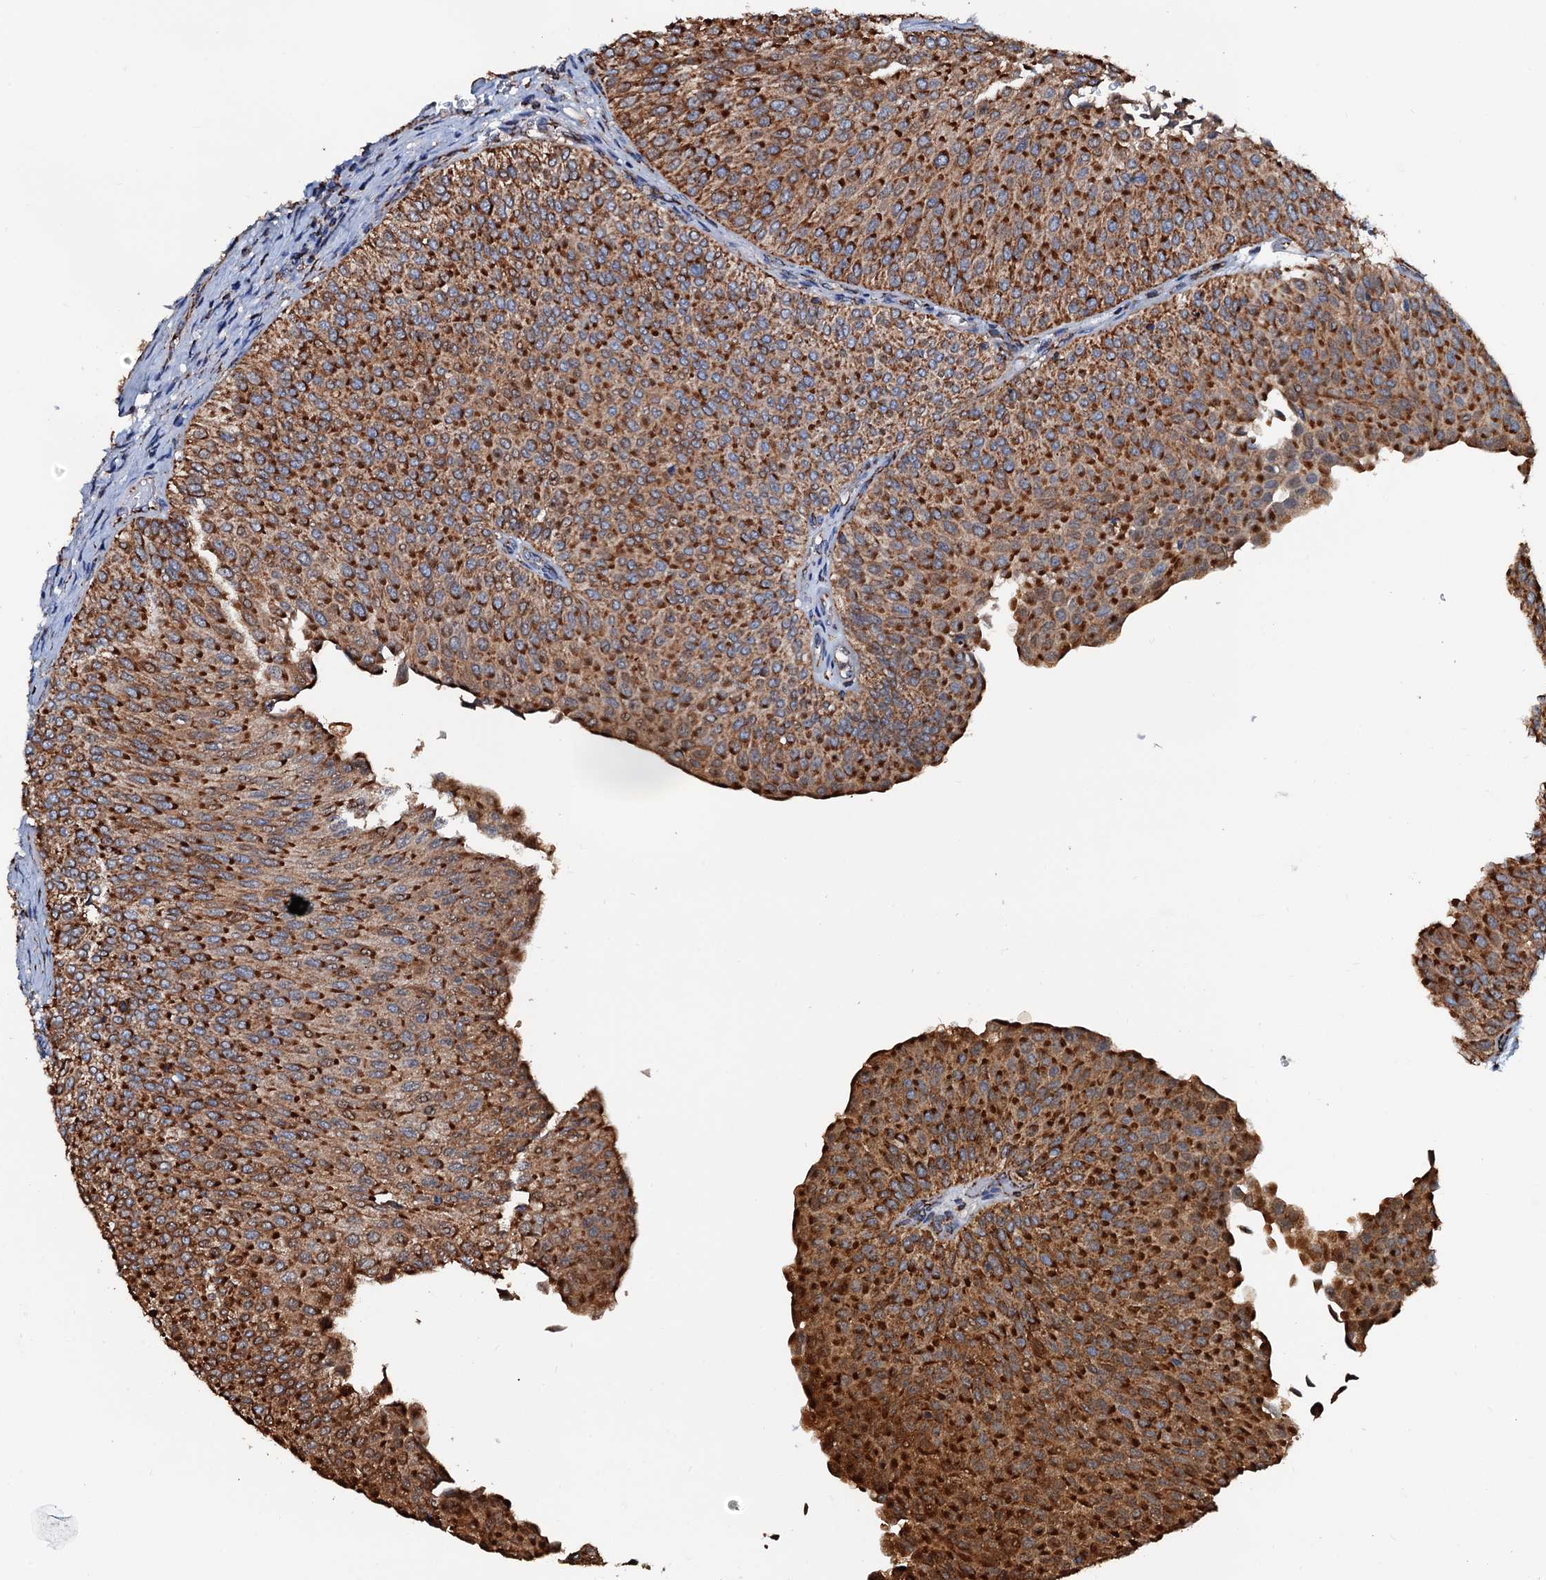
{"staining": {"intensity": "strong", "quantity": ">75%", "location": "cytoplasmic/membranous"}, "tissue": "urothelial cancer", "cell_type": "Tumor cells", "image_type": "cancer", "snomed": [{"axis": "morphology", "description": "Urothelial carcinoma, Low grade"}, {"axis": "topography", "description": "Urinary bladder"}], "caption": "High-magnification brightfield microscopy of urothelial carcinoma (low-grade) stained with DAB (brown) and counterstained with hematoxylin (blue). tumor cells exhibit strong cytoplasmic/membranous expression is appreciated in about>75% of cells. (Brightfield microscopy of DAB IHC at high magnification).", "gene": "AAGAB", "patient": {"sex": "male", "age": 78}}